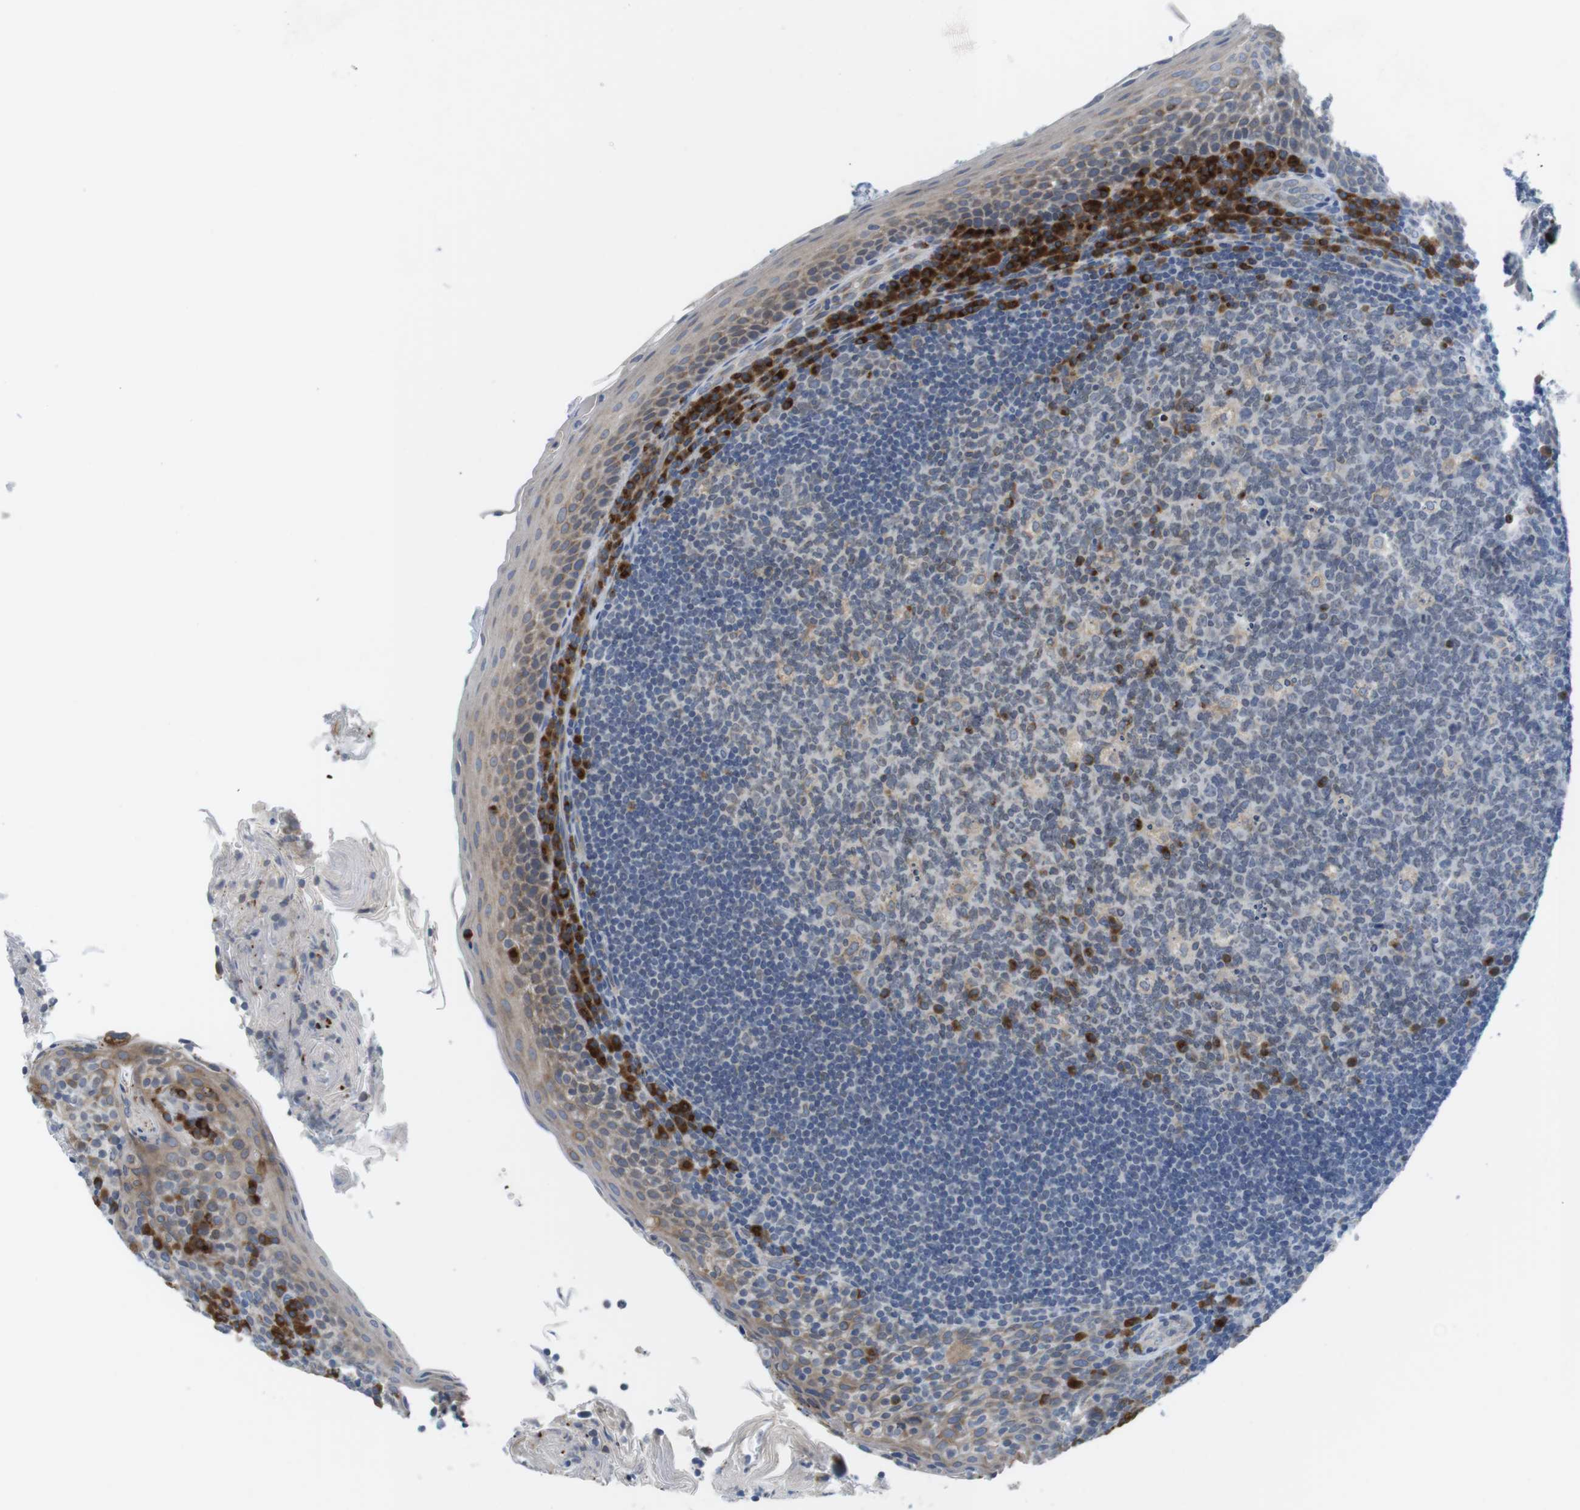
{"staining": {"intensity": "strong", "quantity": "<25%", "location": "cytoplasmic/membranous"}, "tissue": "tonsil", "cell_type": "Germinal center cells", "image_type": "normal", "snomed": [{"axis": "morphology", "description": "Normal tissue, NOS"}, {"axis": "topography", "description": "Tonsil"}], "caption": "Unremarkable tonsil was stained to show a protein in brown. There is medium levels of strong cytoplasmic/membranous positivity in approximately <25% of germinal center cells.", "gene": "ERGIC3", "patient": {"sex": "male", "age": 17}}